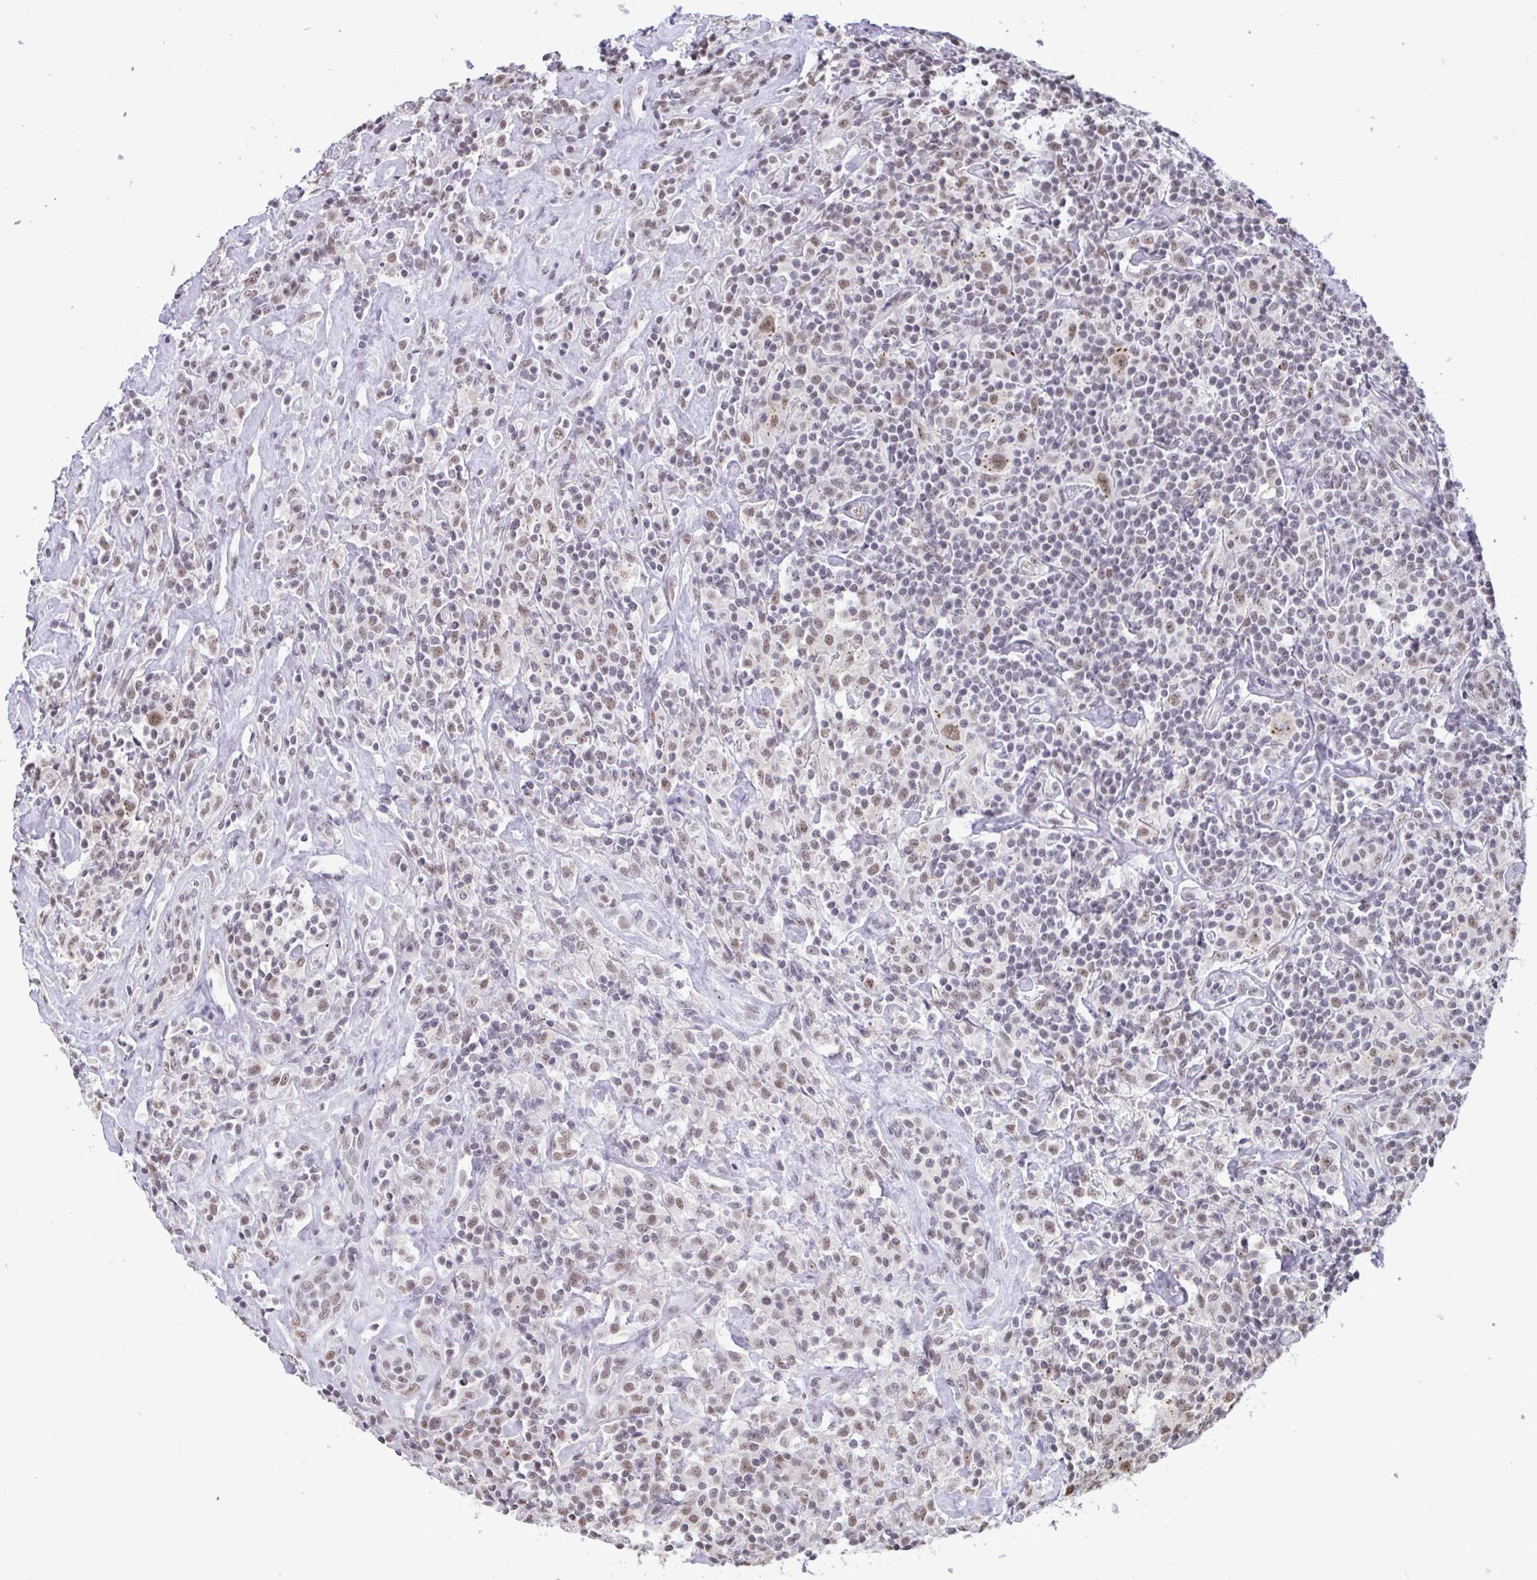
{"staining": {"intensity": "moderate", "quantity": "25%-75%", "location": "nuclear"}, "tissue": "lymphoma", "cell_type": "Tumor cells", "image_type": "cancer", "snomed": [{"axis": "morphology", "description": "Hodgkin's disease, NOS"}, {"axis": "morphology", "description": "Hodgkin's lymphoma, nodular sclerosis"}, {"axis": "topography", "description": "Lymph node"}], "caption": "Immunohistochemistry histopathology image of human Hodgkin's disease stained for a protein (brown), which displays medium levels of moderate nuclear staining in approximately 25%-75% of tumor cells.", "gene": "PUF60", "patient": {"sex": "female", "age": 10}}